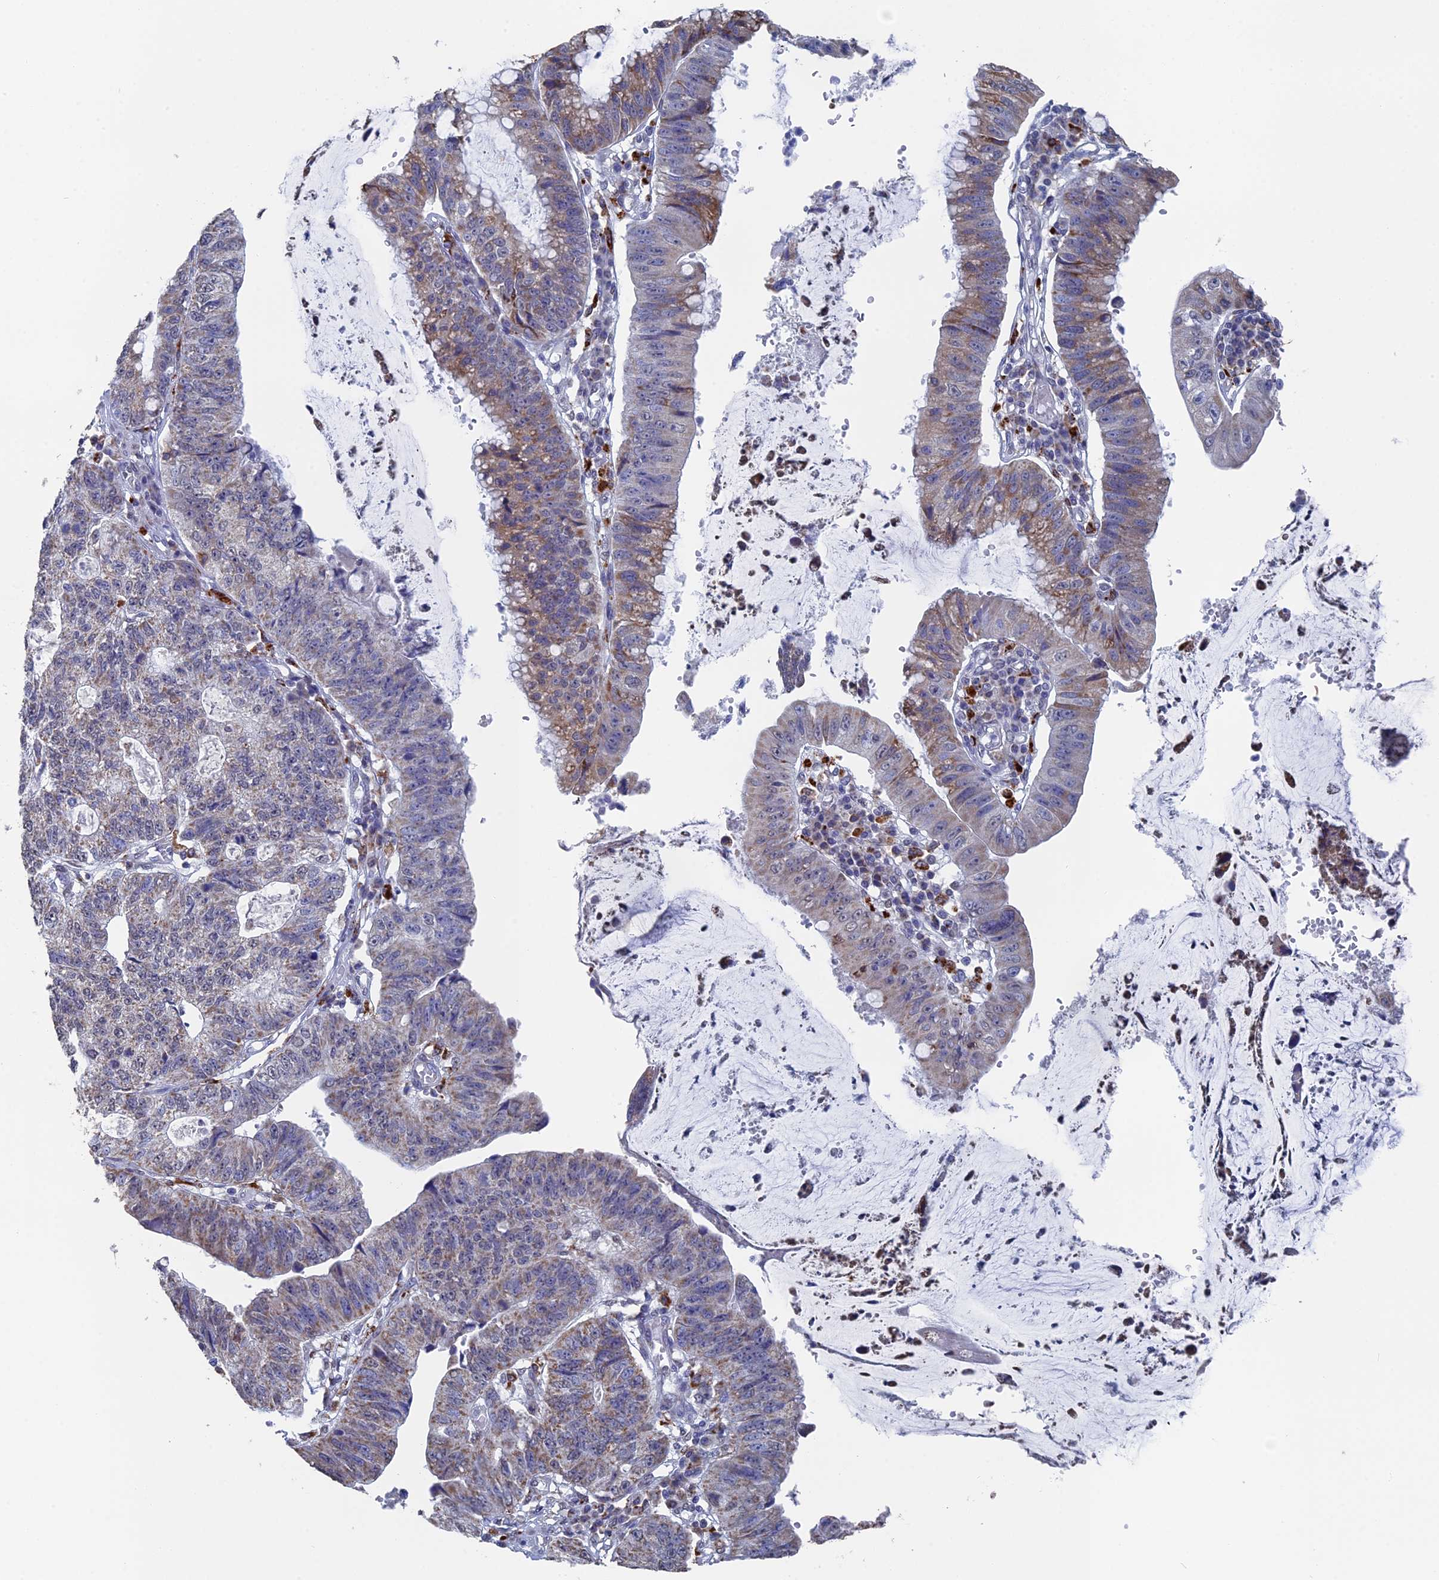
{"staining": {"intensity": "moderate", "quantity": "25%-75%", "location": "cytoplasmic/membranous"}, "tissue": "stomach cancer", "cell_type": "Tumor cells", "image_type": "cancer", "snomed": [{"axis": "morphology", "description": "Adenocarcinoma, NOS"}, {"axis": "topography", "description": "Stomach"}], "caption": "Tumor cells exhibit medium levels of moderate cytoplasmic/membranous positivity in approximately 25%-75% of cells in human adenocarcinoma (stomach).", "gene": "SMG9", "patient": {"sex": "male", "age": 59}}